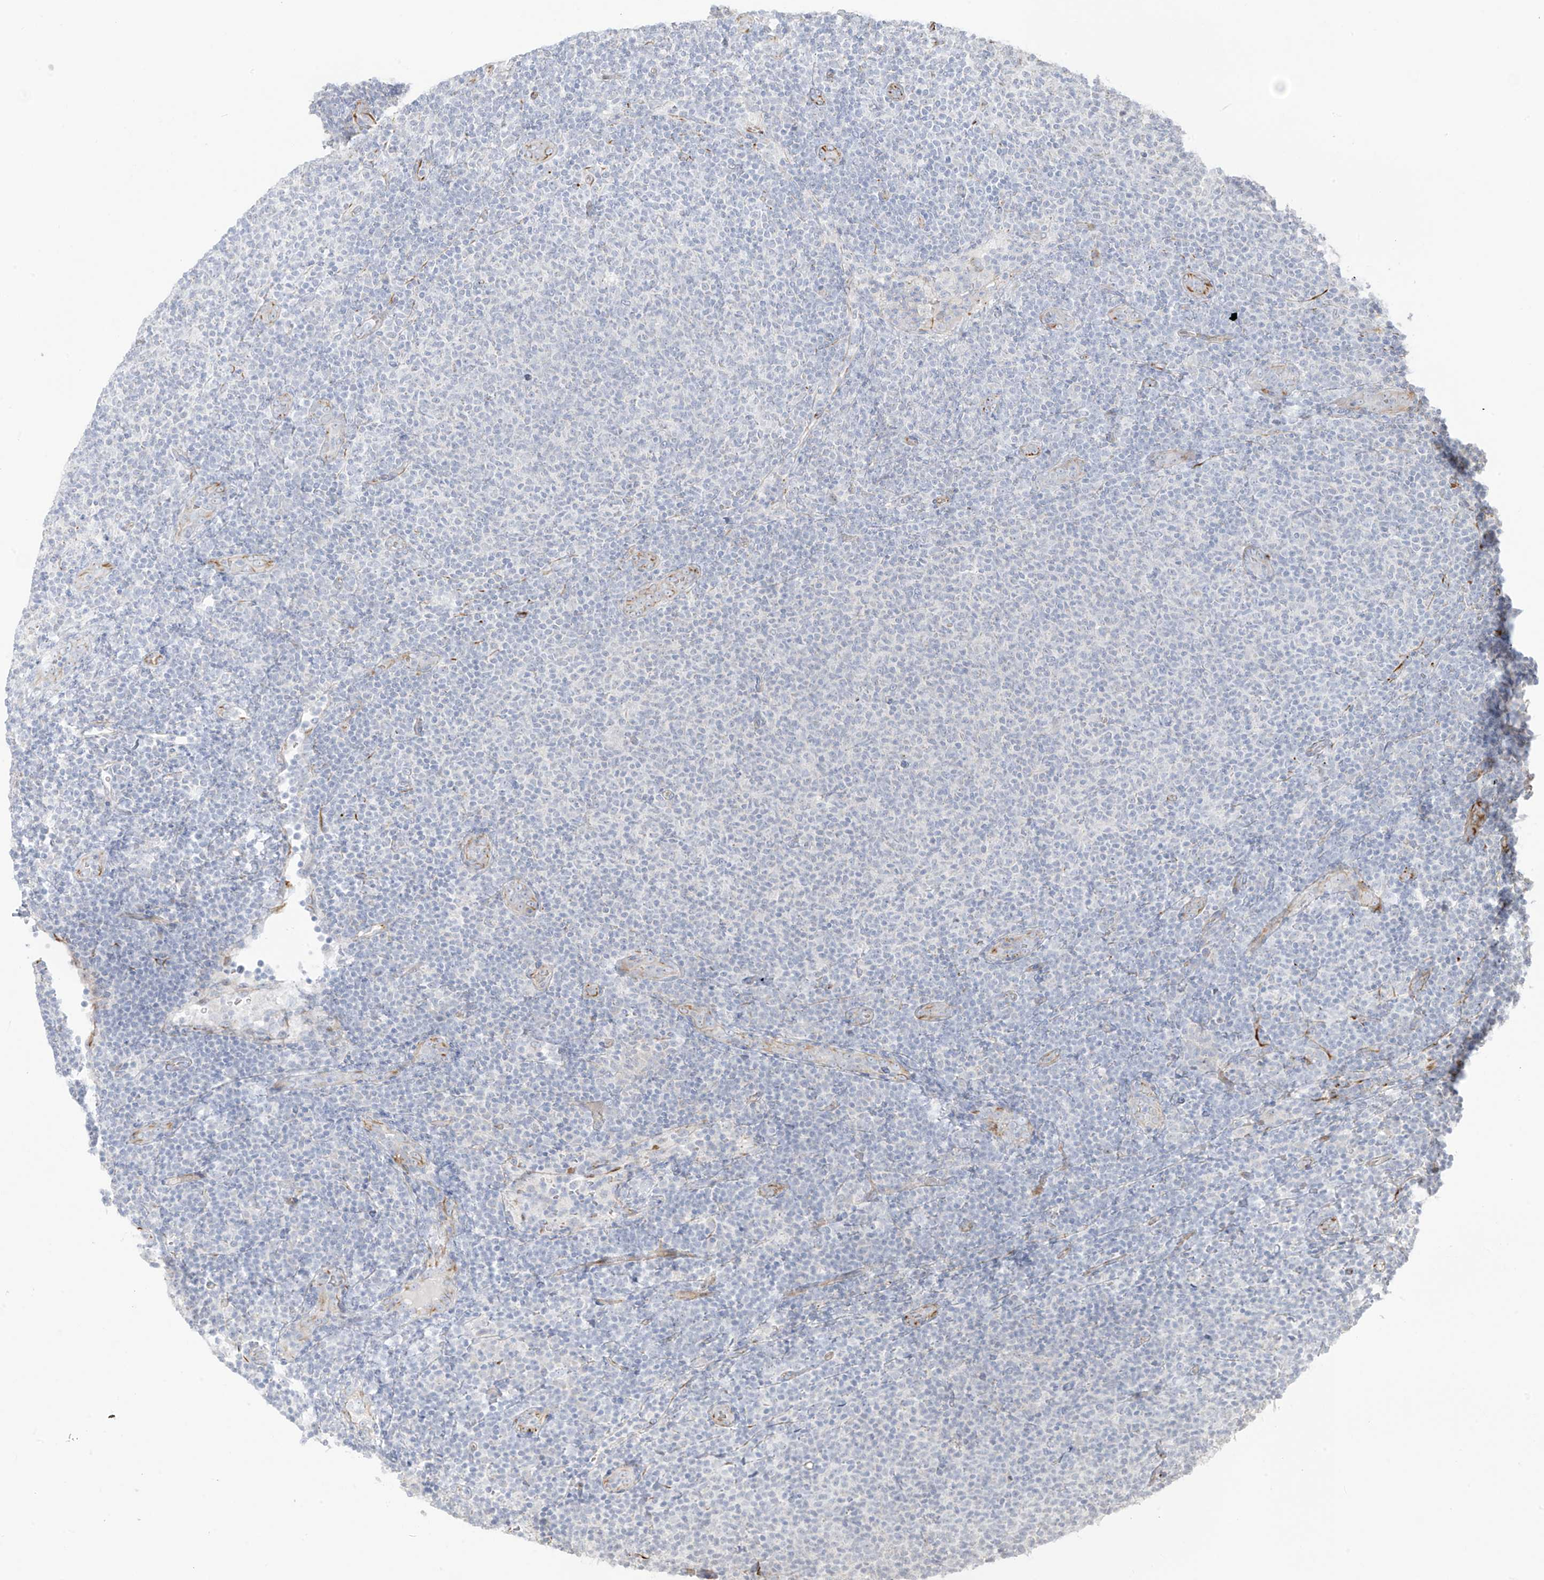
{"staining": {"intensity": "negative", "quantity": "none", "location": "none"}, "tissue": "lymphoma", "cell_type": "Tumor cells", "image_type": "cancer", "snomed": [{"axis": "morphology", "description": "Malignant lymphoma, non-Hodgkin's type, Low grade"}, {"axis": "topography", "description": "Lymph node"}], "caption": "This micrograph is of lymphoma stained with IHC to label a protein in brown with the nuclei are counter-stained blue. There is no positivity in tumor cells.", "gene": "DCDC2", "patient": {"sex": "male", "age": 66}}